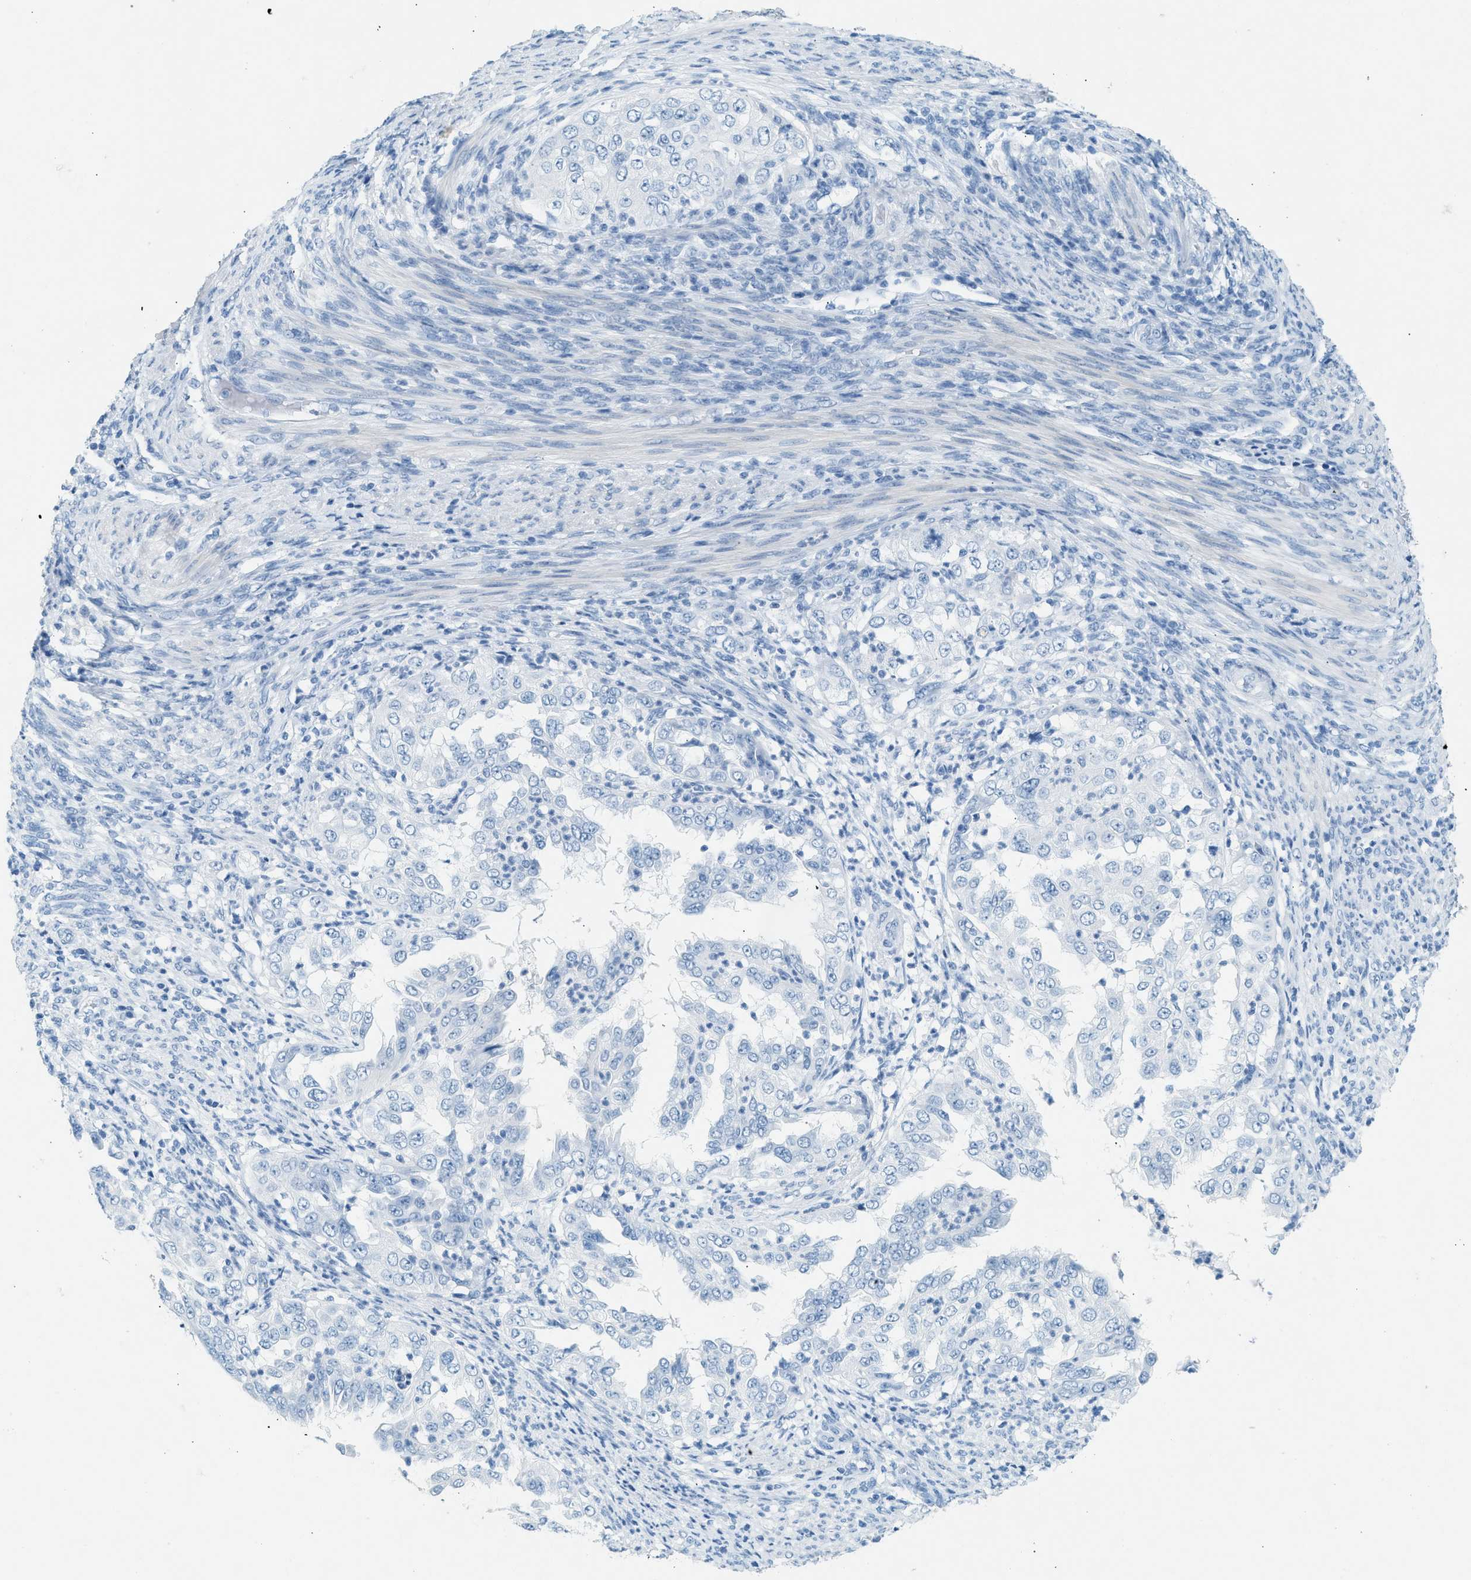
{"staining": {"intensity": "negative", "quantity": "none", "location": "none"}, "tissue": "endometrial cancer", "cell_type": "Tumor cells", "image_type": "cancer", "snomed": [{"axis": "morphology", "description": "Adenocarcinoma, NOS"}, {"axis": "topography", "description": "Endometrium"}], "caption": "This is an immunohistochemistry image of endometrial adenocarcinoma. There is no staining in tumor cells.", "gene": "HHATL", "patient": {"sex": "female", "age": 85}}